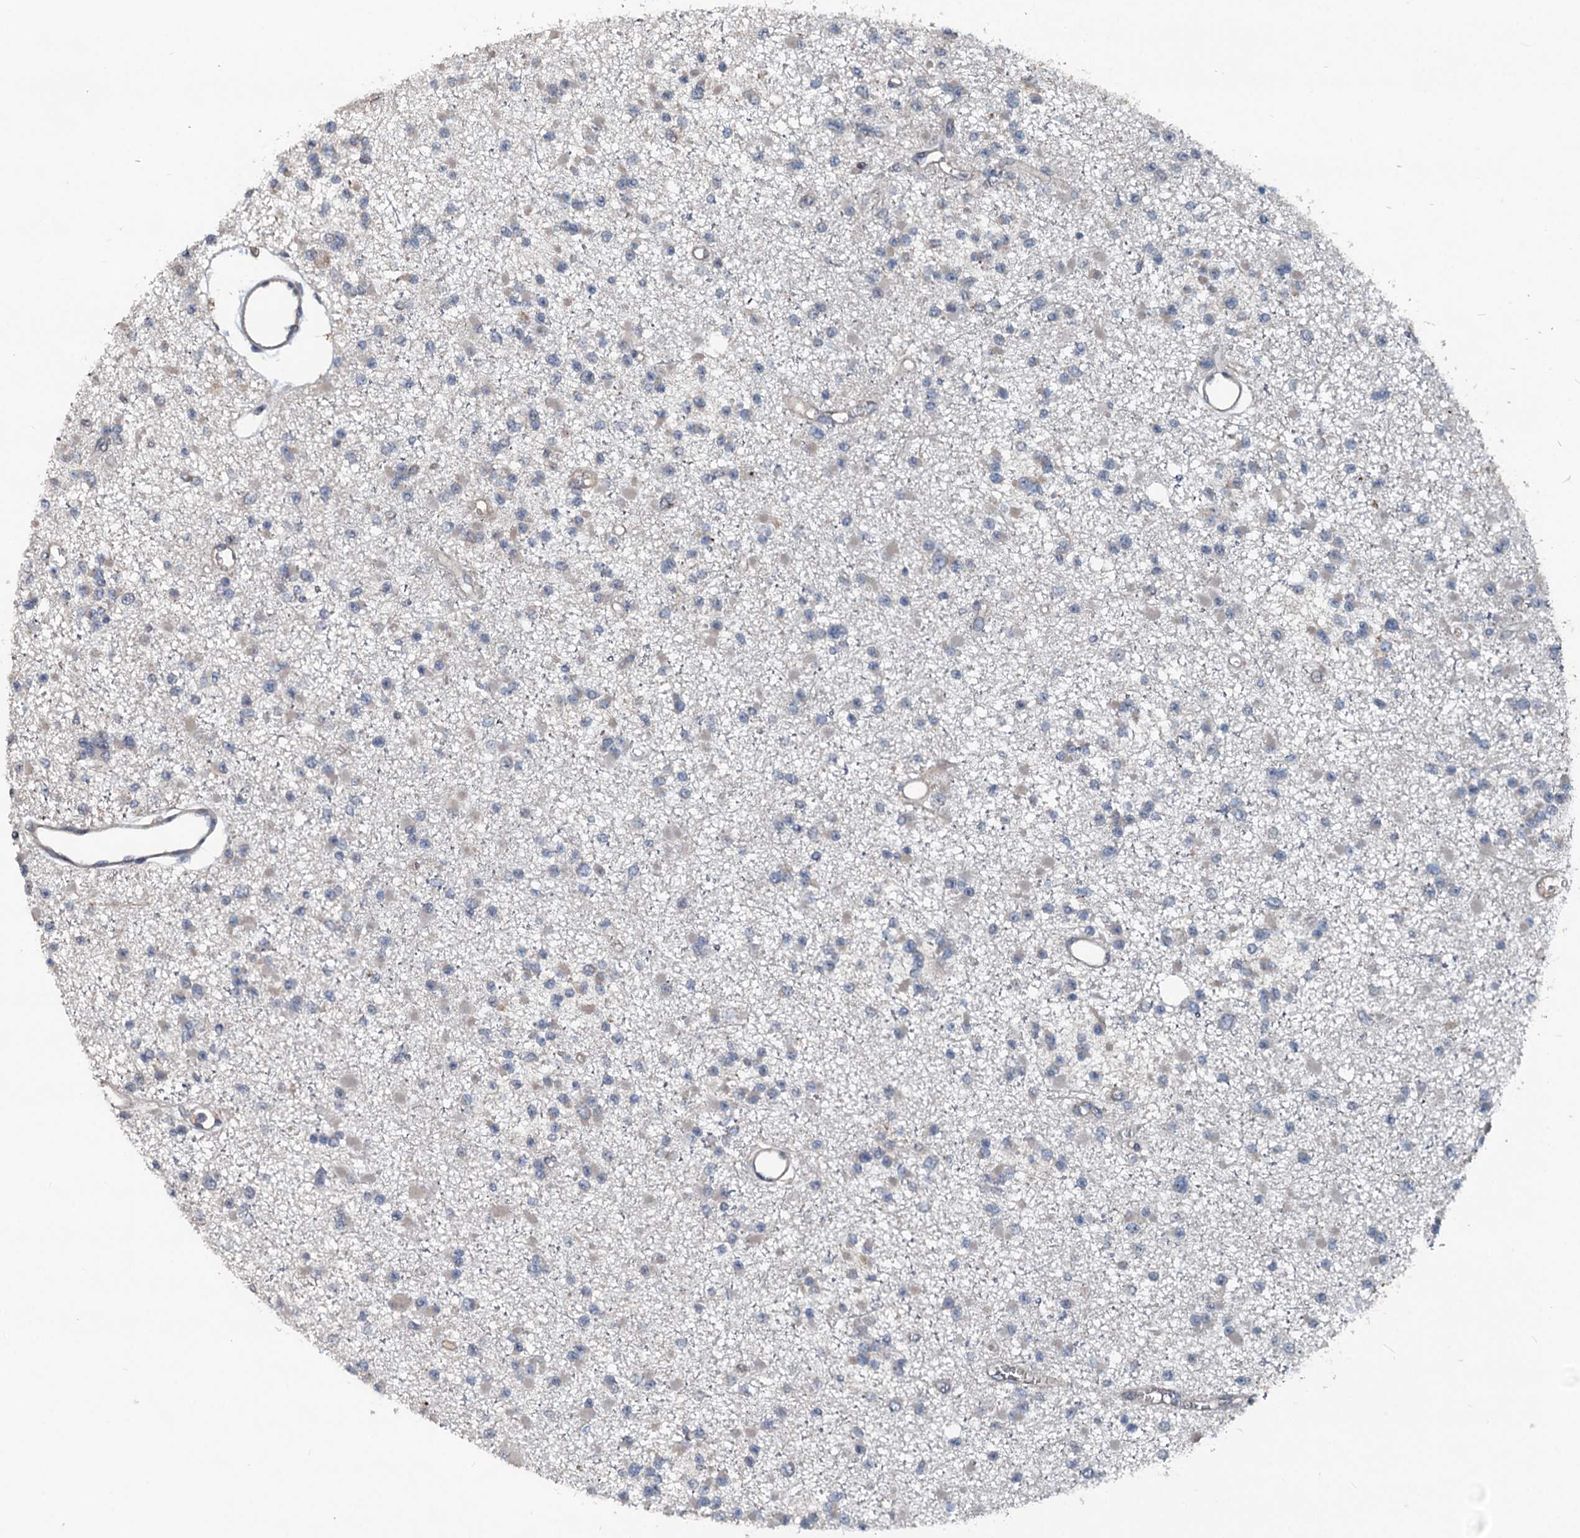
{"staining": {"intensity": "negative", "quantity": "none", "location": "none"}, "tissue": "glioma", "cell_type": "Tumor cells", "image_type": "cancer", "snomed": [{"axis": "morphology", "description": "Glioma, malignant, Low grade"}, {"axis": "topography", "description": "Brain"}], "caption": "The histopathology image exhibits no staining of tumor cells in malignant glioma (low-grade). The staining was performed using DAB to visualize the protein expression in brown, while the nuclei were stained in blue with hematoxylin (Magnification: 20x).", "gene": "TEDC1", "patient": {"sex": "female", "age": 22}}